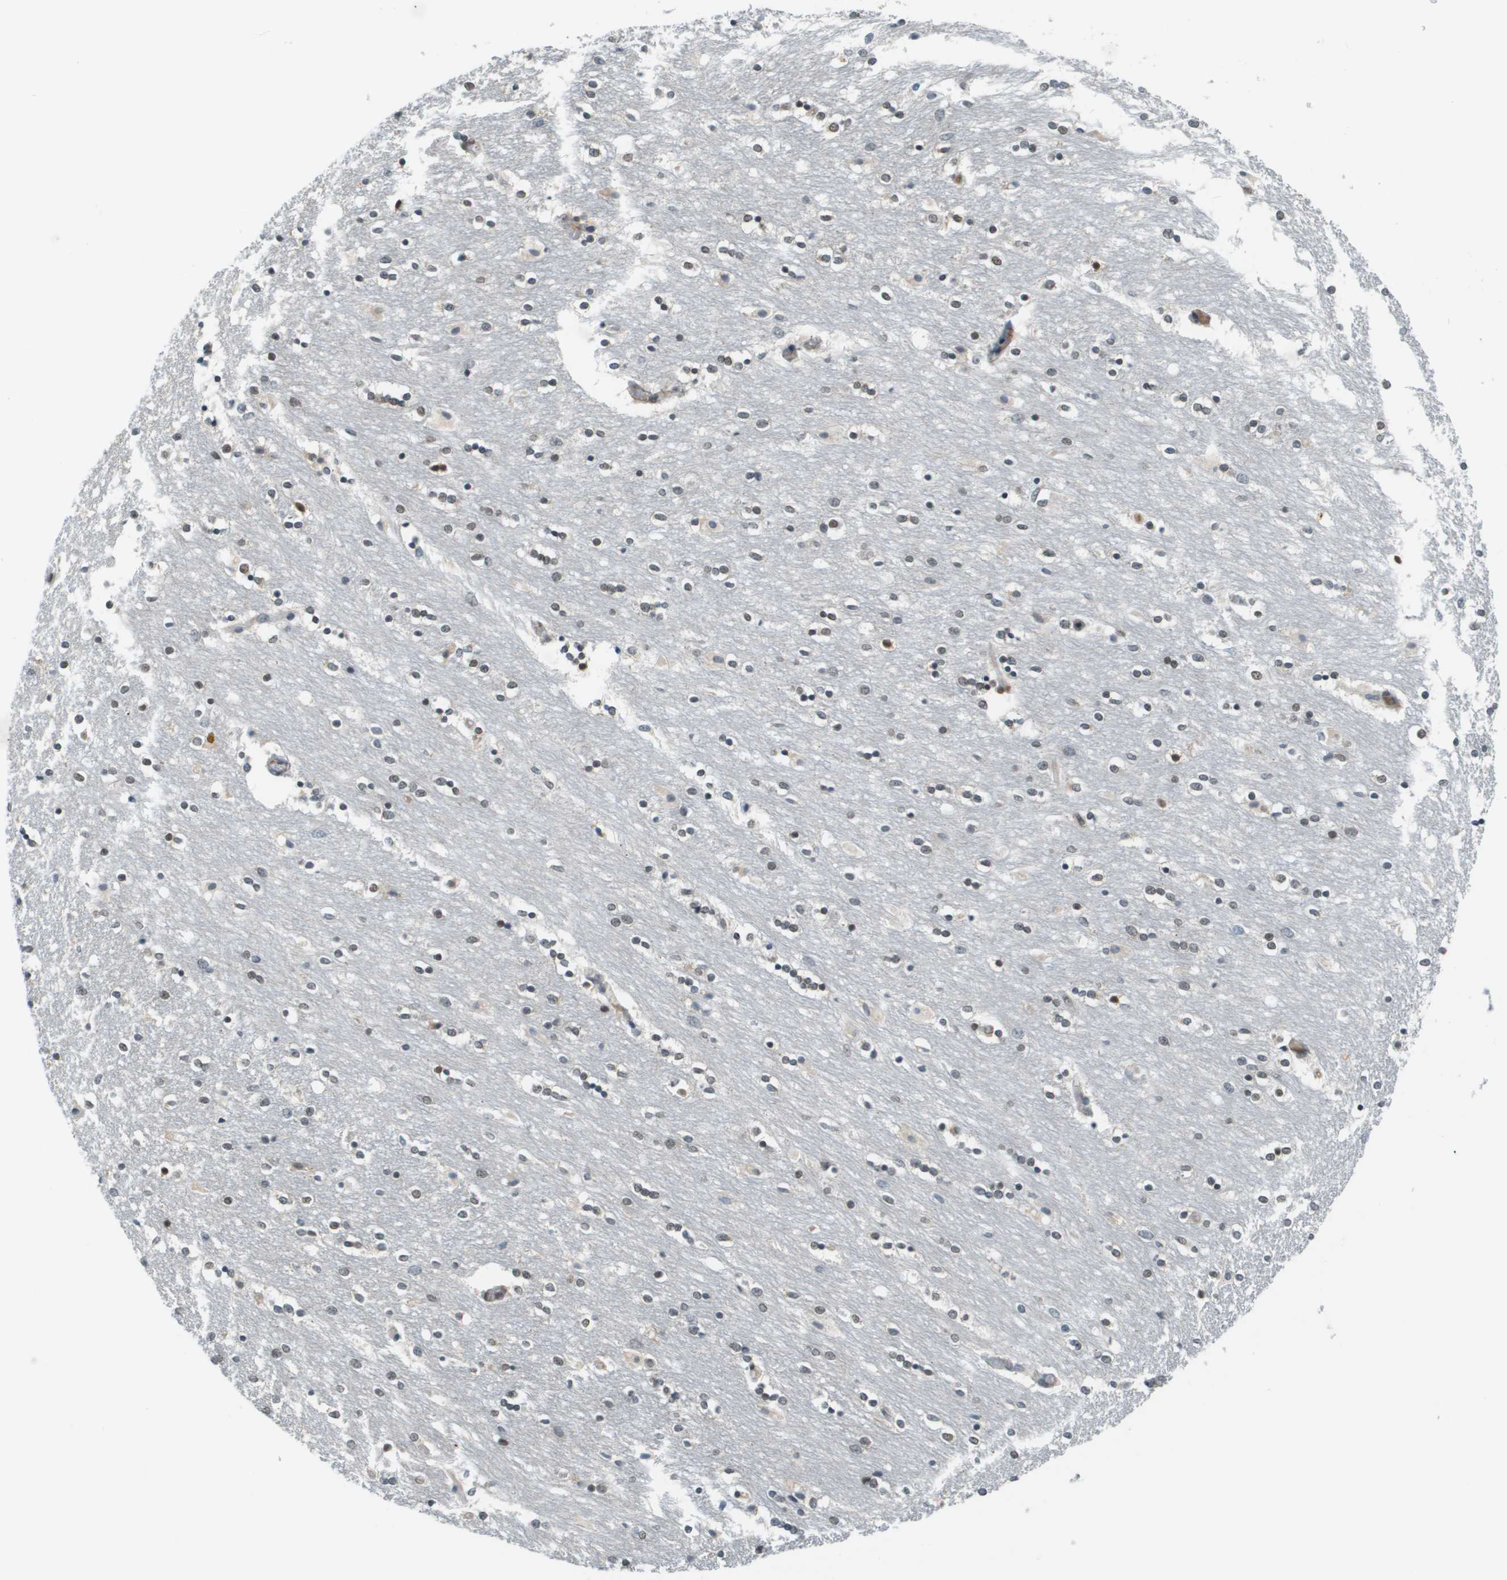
{"staining": {"intensity": "moderate", "quantity": ">75%", "location": "nuclear"}, "tissue": "caudate", "cell_type": "Glial cells", "image_type": "normal", "snomed": [{"axis": "morphology", "description": "Normal tissue, NOS"}, {"axis": "topography", "description": "Lateral ventricle wall"}], "caption": "The micrograph demonstrates a brown stain indicating the presence of a protein in the nuclear of glial cells in caudate.", "gene": "CBX5", "patient": {"sex": "female", "age": 54}}